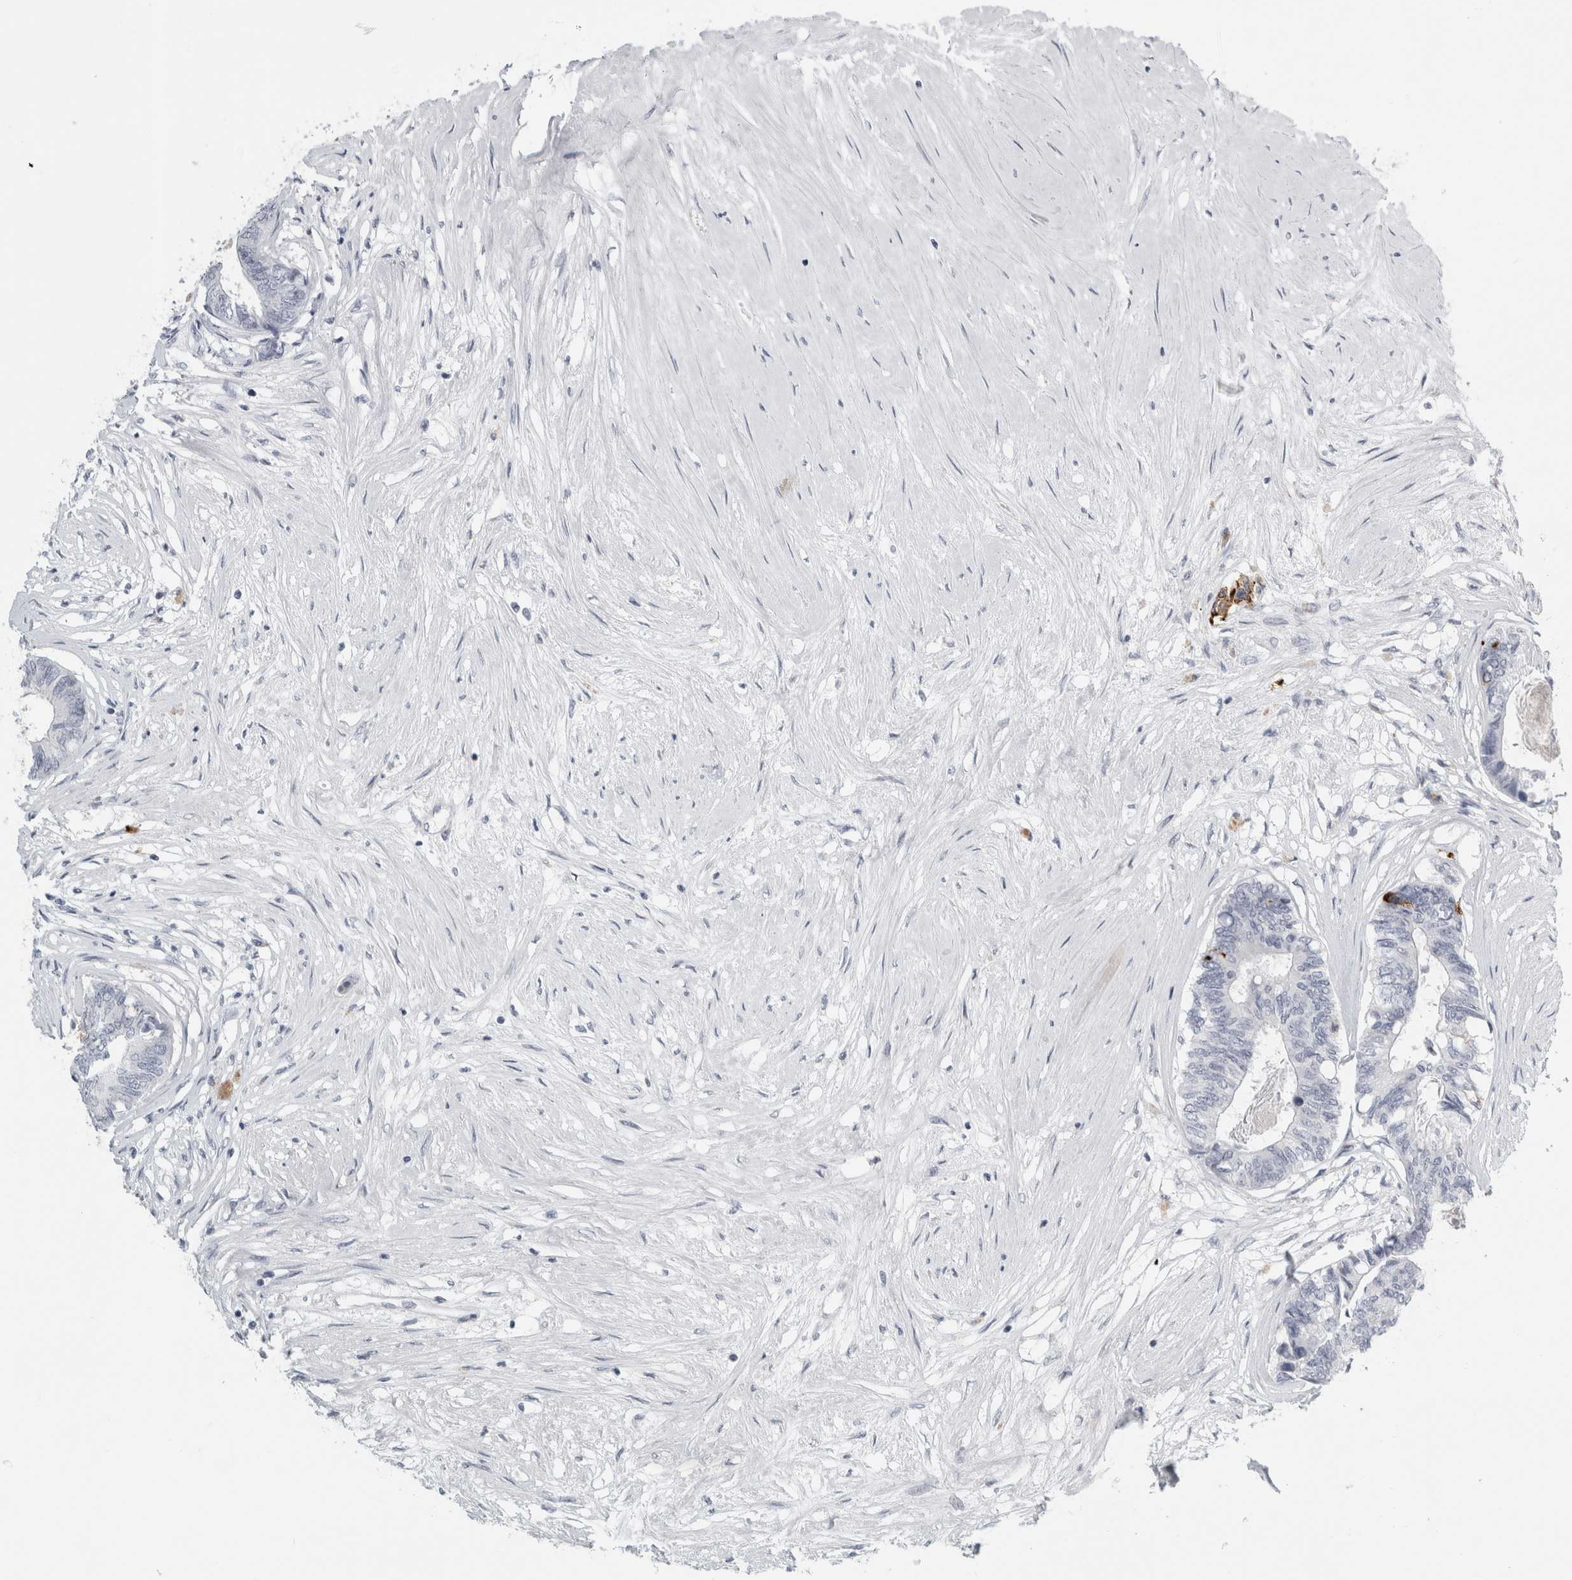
{"staining": {"intensity": "negative", "quantity": "none", "location": "none"}, "tissue": "colorectal cancer", "cell_type": "Tumor cells", "image_type": "cancer", "snomed": [{"axis": "morphology", "description": "Adenocarcinoma, NOS"}, {"axis": "topography", "description": "Rectum"}], "caption": "An image of human colorectal cancer (adenocarcinoma) is negative for staining in tumor cells.", "gene": "CPE", "patient": {"sex": "male", "age": 63}}